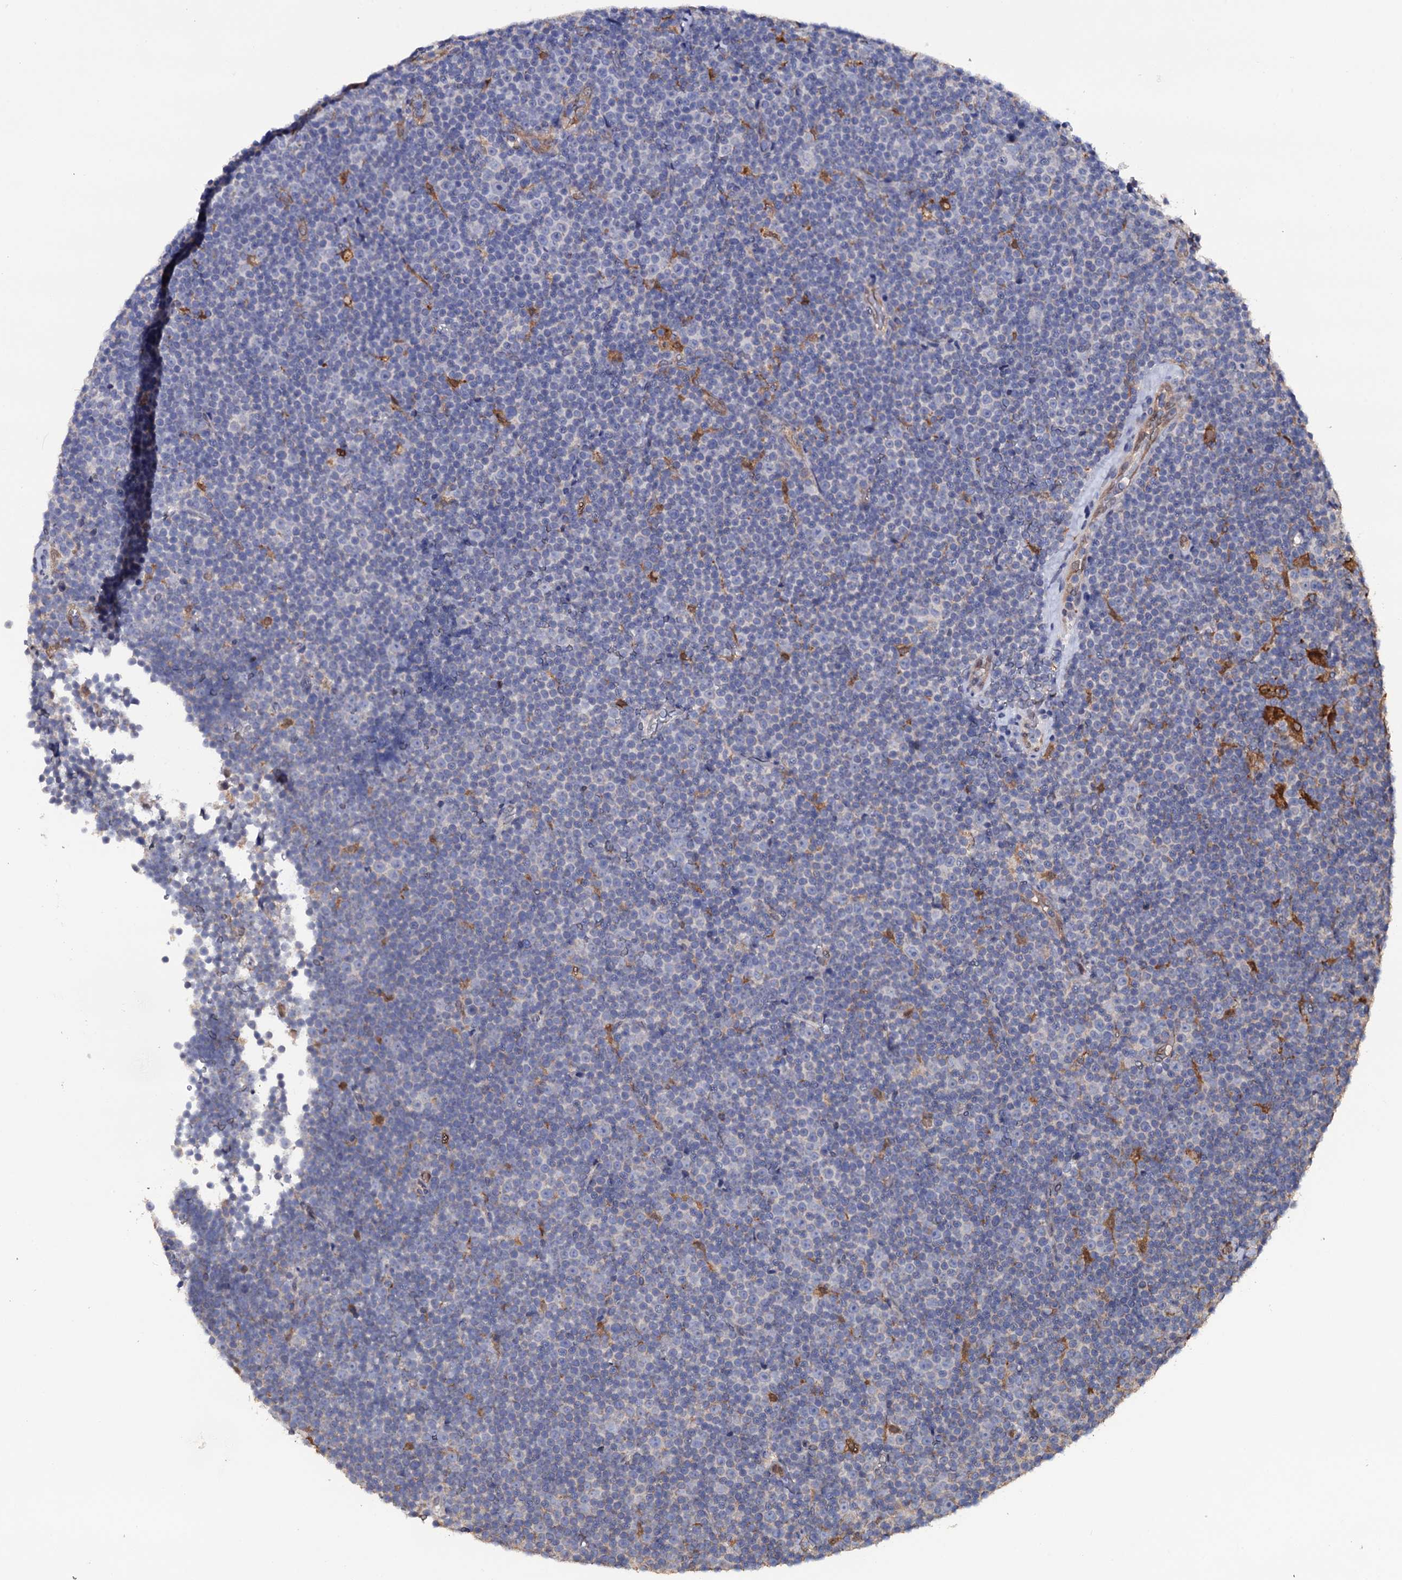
{"staining": {"intensity": "negative", "quantity": "none", "location": "none"}, "tissue": "lymphoma", "cell_type": "Tumor cells", "image_type": "cancer", "snomed": [{"axis": "morphology", "description": "Malignant lymphoma, non-Hodgkin's type, Low grade"}, {"axis": "topography", "description": "Lymph node"}], "caption": "A micrograph of human lymphoma is negative for staining in tumor cells.", "gene": "CRYL1", "patient": {"sex": "female", "age": 67}}